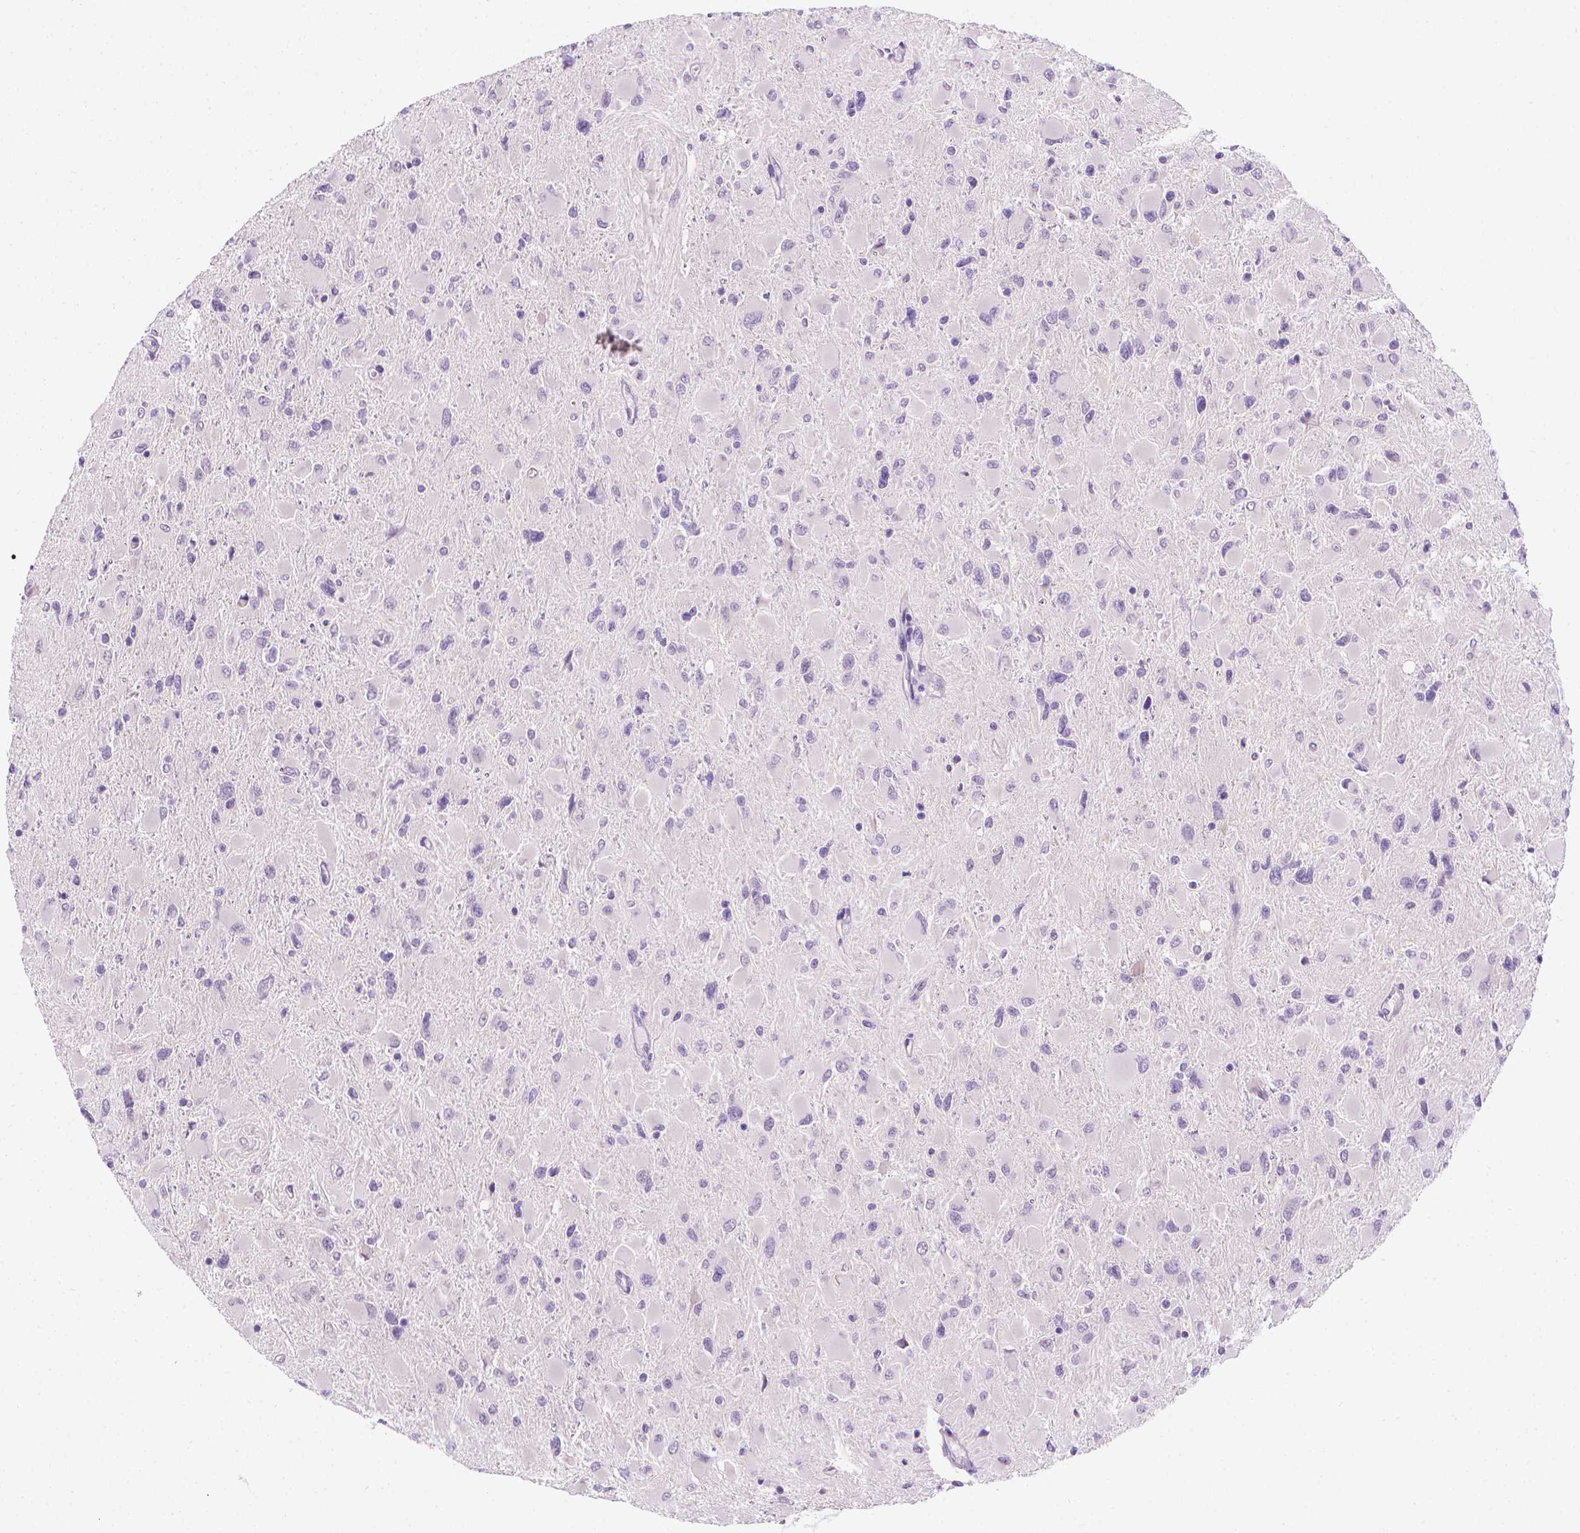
{"staining": {"intensity": "negative", "quantity": "none", "location": "none"}, "tissue": "glioma", "cell_type": "Tumor cells", "image_type": "cancer", "snomed": [{"axis": "morphology", "description": "Glioma, malignant, High grade"}, {"axis": "topography", "description": "Cerebral cortex"}], "caption": "There is no significant staining in tumor cells of malignant glioma (high-grade). Brightfield microscopy of immunohistochemistry (IHC) stained with DAB (brown) and hematoxylin (blue), captured at high magnification.", "gene": "FASN", "patient": {"sex": "female", "age": 36}}